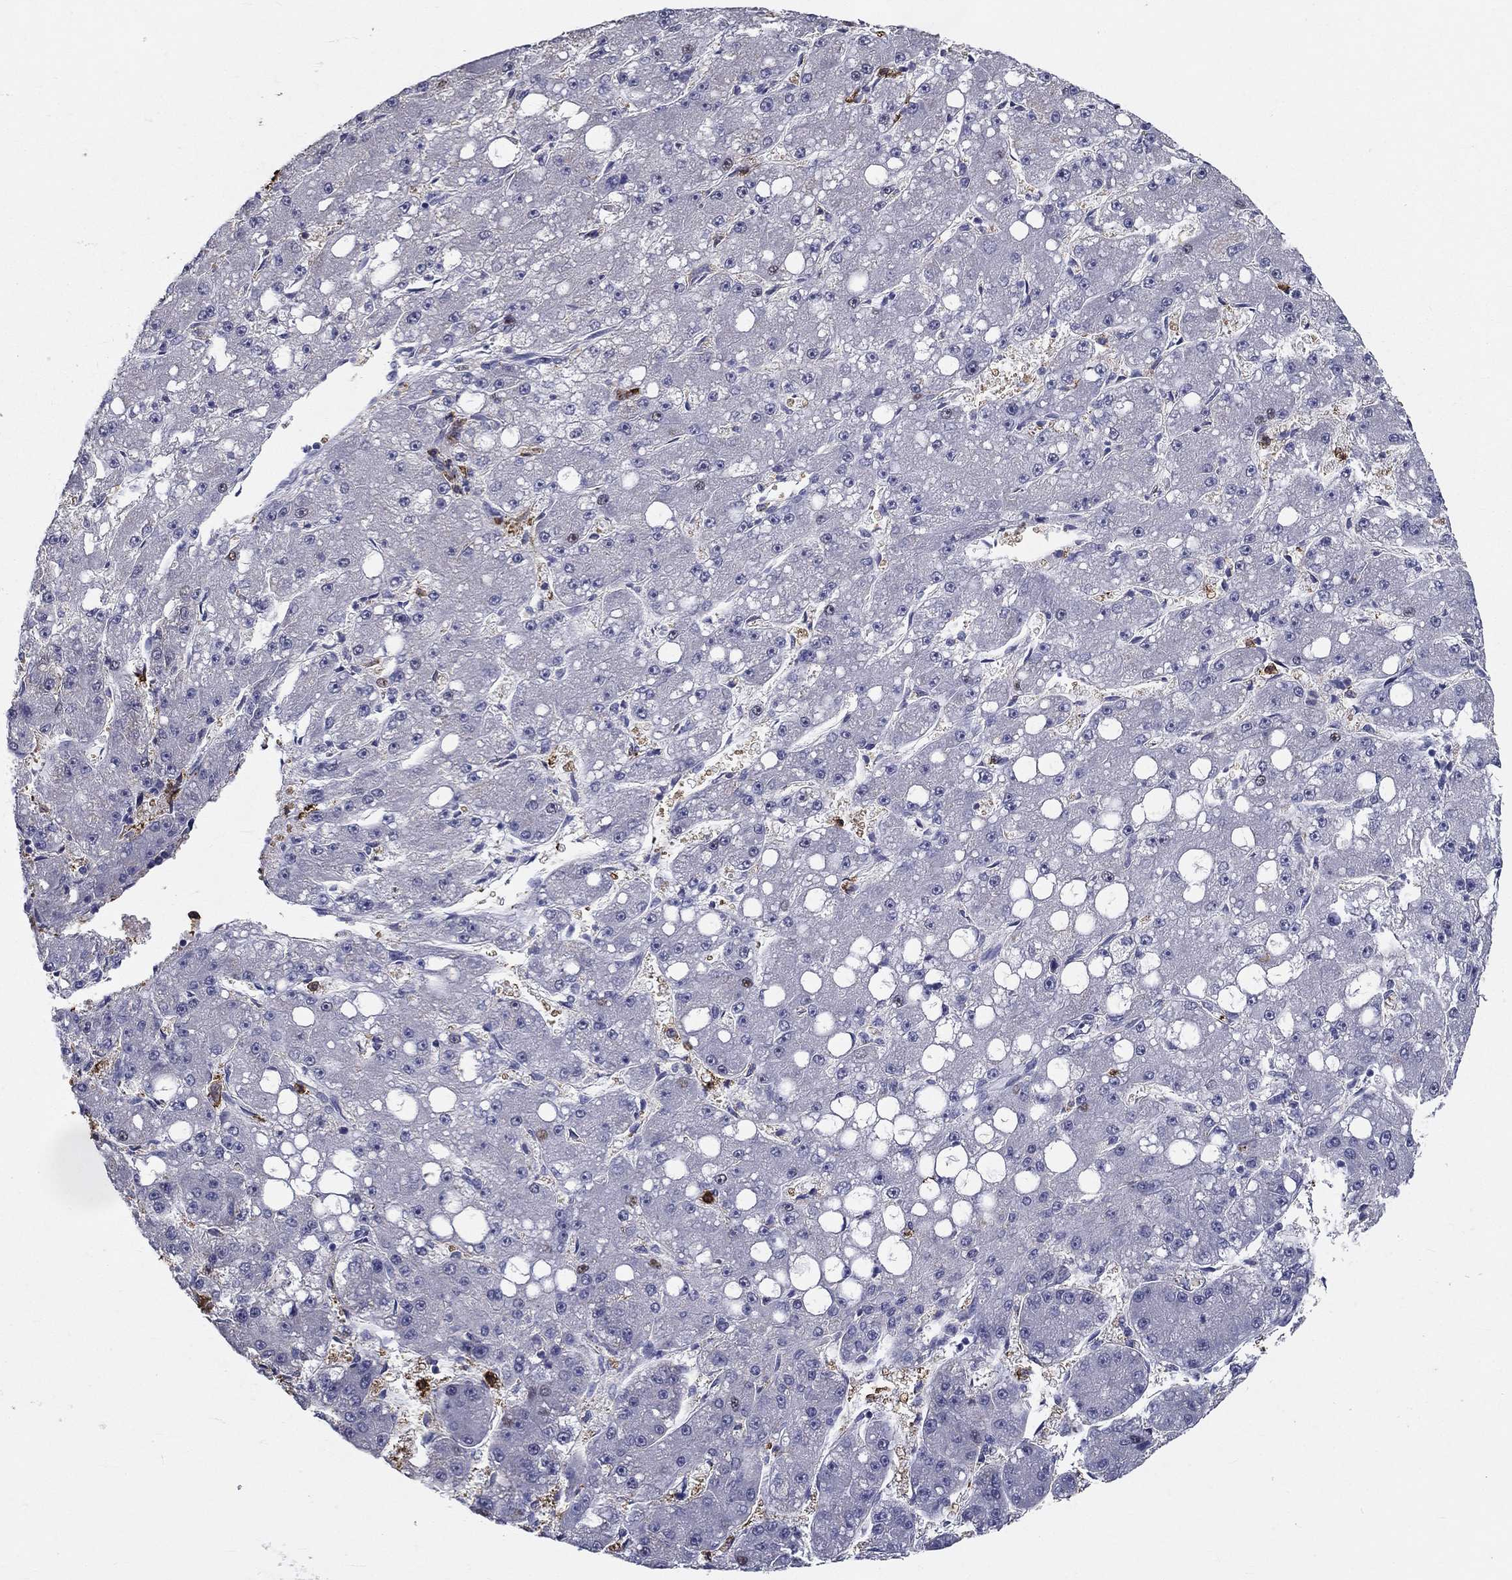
{"staining": {"intensity": "negative", "quantity": "none", "location": "none"}, "tissue": "liver cancer", "cell_type": "Tumor cells", "image_type": "cancer", "snomed": [{"axis": "morphology", "description": "Carcinoma, Hepatocellular, NOS"}, {"axis": "topography", "description": "Liver"}], "caption": "DAB immunohistochemical staining of human liver cancer (hepatocellular carcinoma) reveals no significant staining in tumor cells. (Immunohistochemistry, brightfield microscopy, high magnification).", "gene": "IGSF8", "patient": {"sex": "male", "age": 67}}